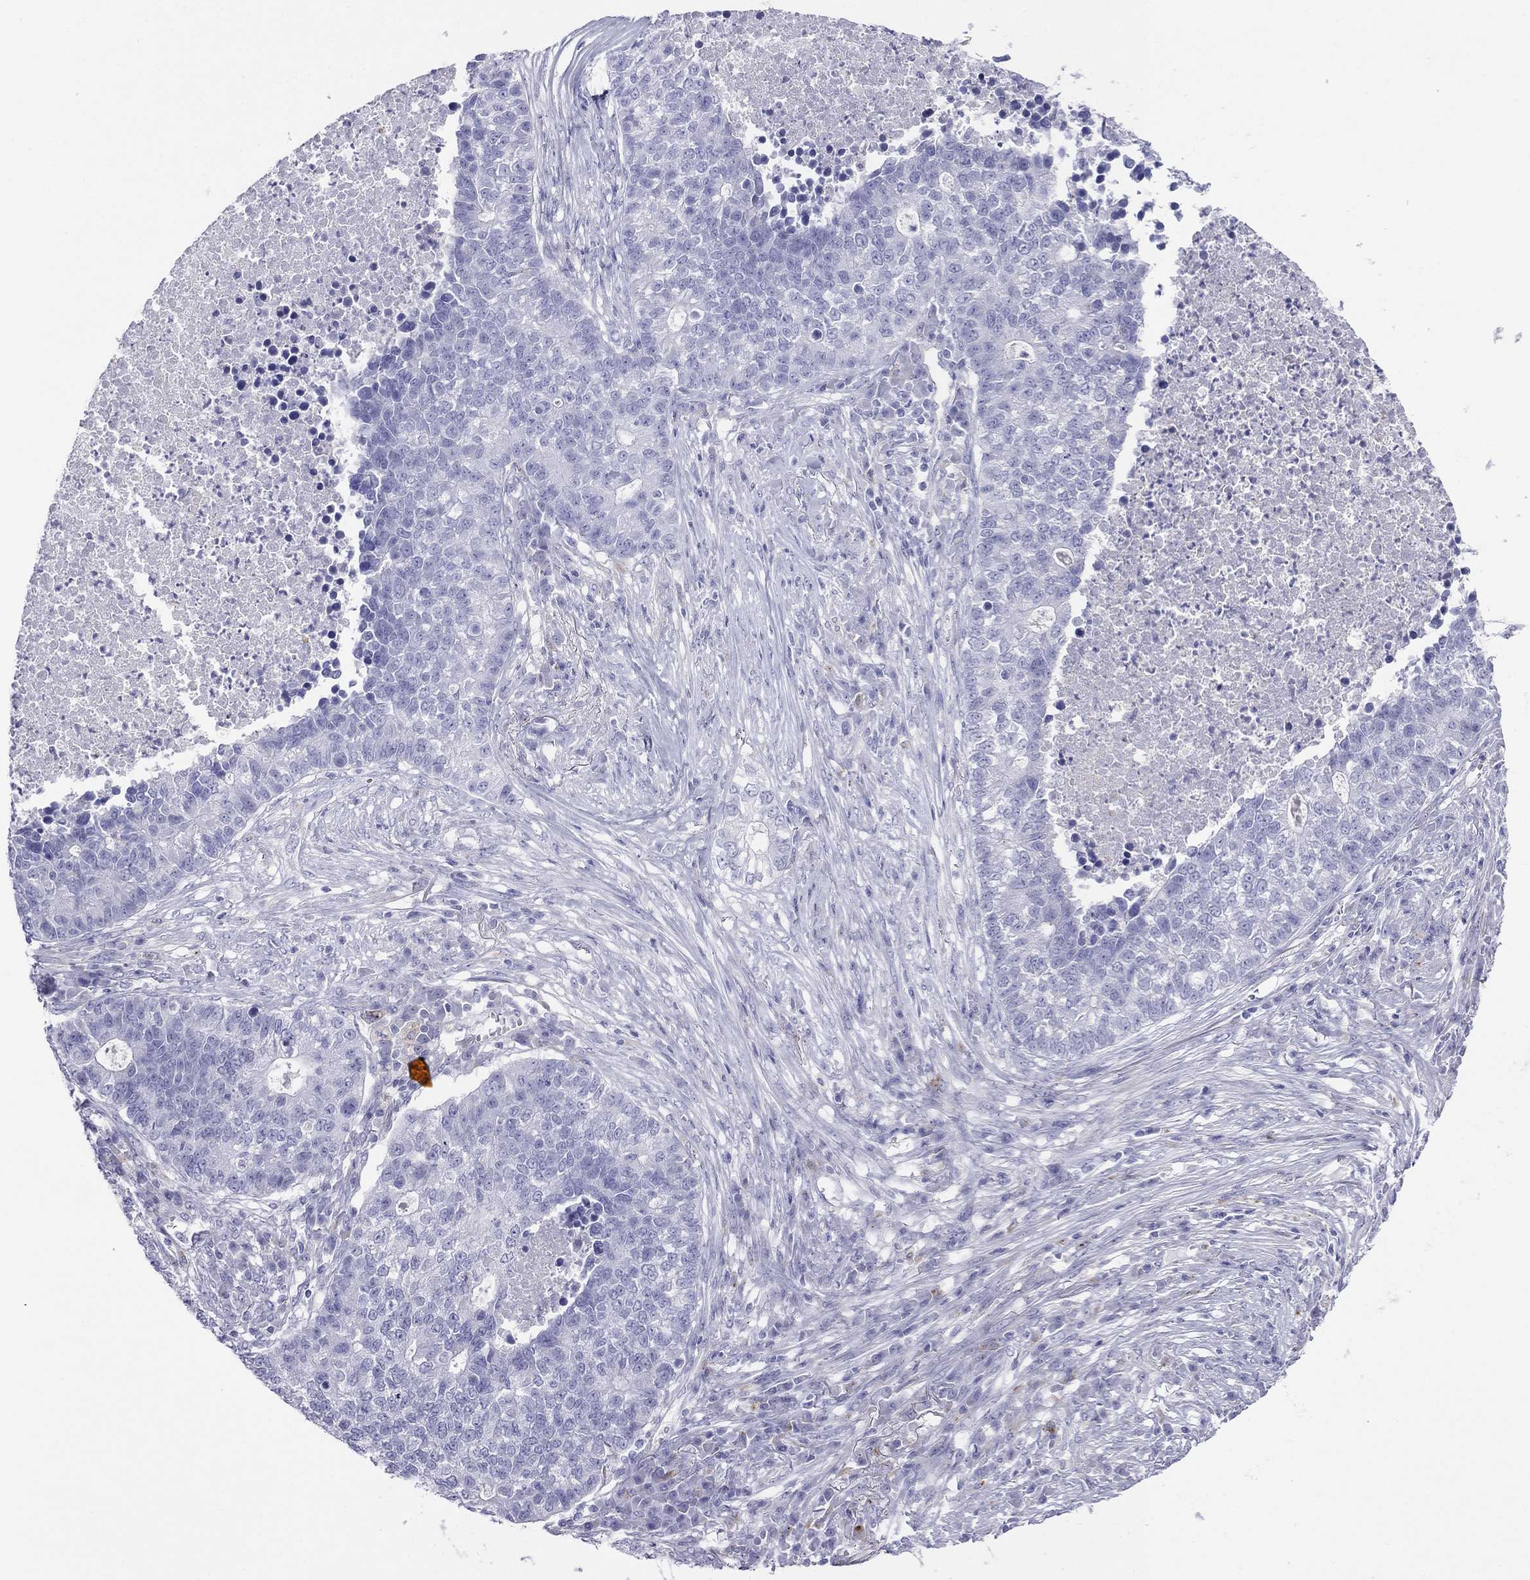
{"staining": {"intensity": "negative", "quantity": "none", "location": "none"}, "tissue": "lung cancer", "cell_type": "Tumor cells", "image_type": "cancer", "snomed": [{"axis": "morphology", "description": "Adenocarcinoma, NOS"}, {"axis": "topography", "description": "Lung"}], "caption": "Tumor cells show no significant expression in adenocarcinoma (lung). (Stains: DAB (3,3'-diaminobenzidine) immunohistochemistry (IHC) with hematoxylin counter stain, Microscopy: brightfield microscopy at high magnification).", "gene": "ALOXE3", "patient": {"sex": "male", "age": 57}}